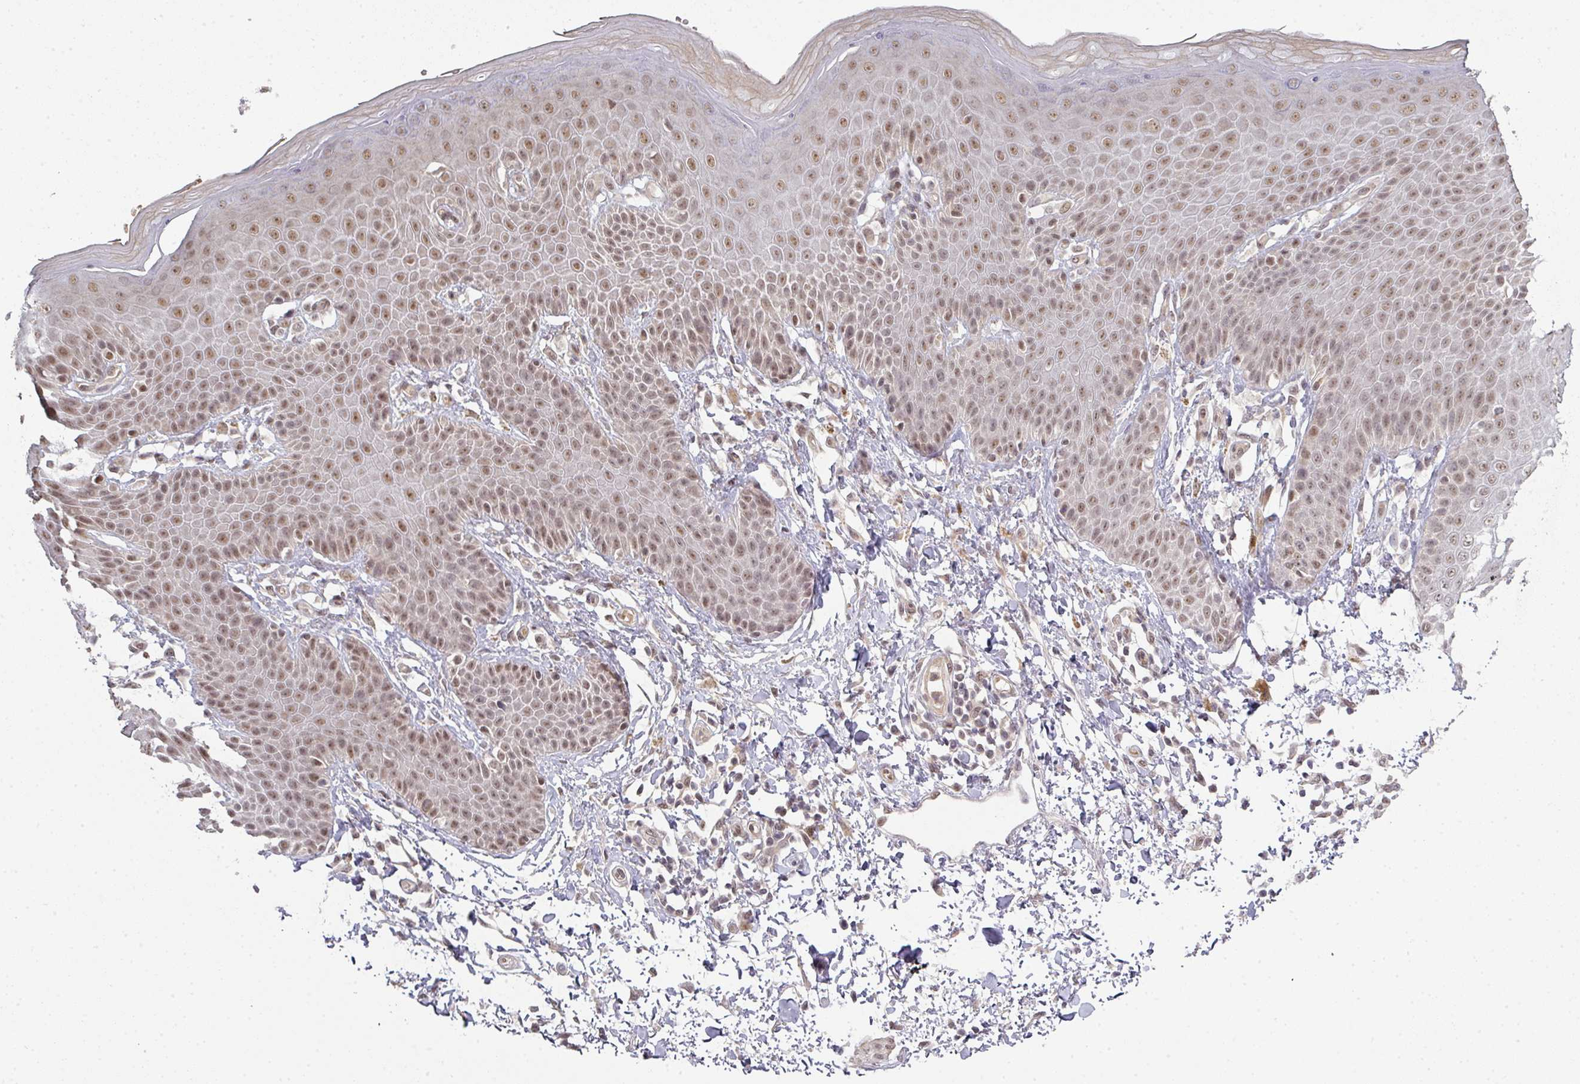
{"staining": {"intensity": "moderate", "quantity": ">75%", "location": "nuclear"}, "tissue": "skin", "cell_type": "Epidermal cells", "image_type": "normal", "snomed": [{"axis": "morphology", "description": "Normal tissue, NOS"}, {"axis": "topography", "description": "Peripheral nerve tissue"}], "caption": "Skin stained for a protein (brown) shows moderate nuclear positive expression in approximately >75% of epidermal cells.", "gene": "GTF2H3", "patient": {"sex": "male", "age": 51}}